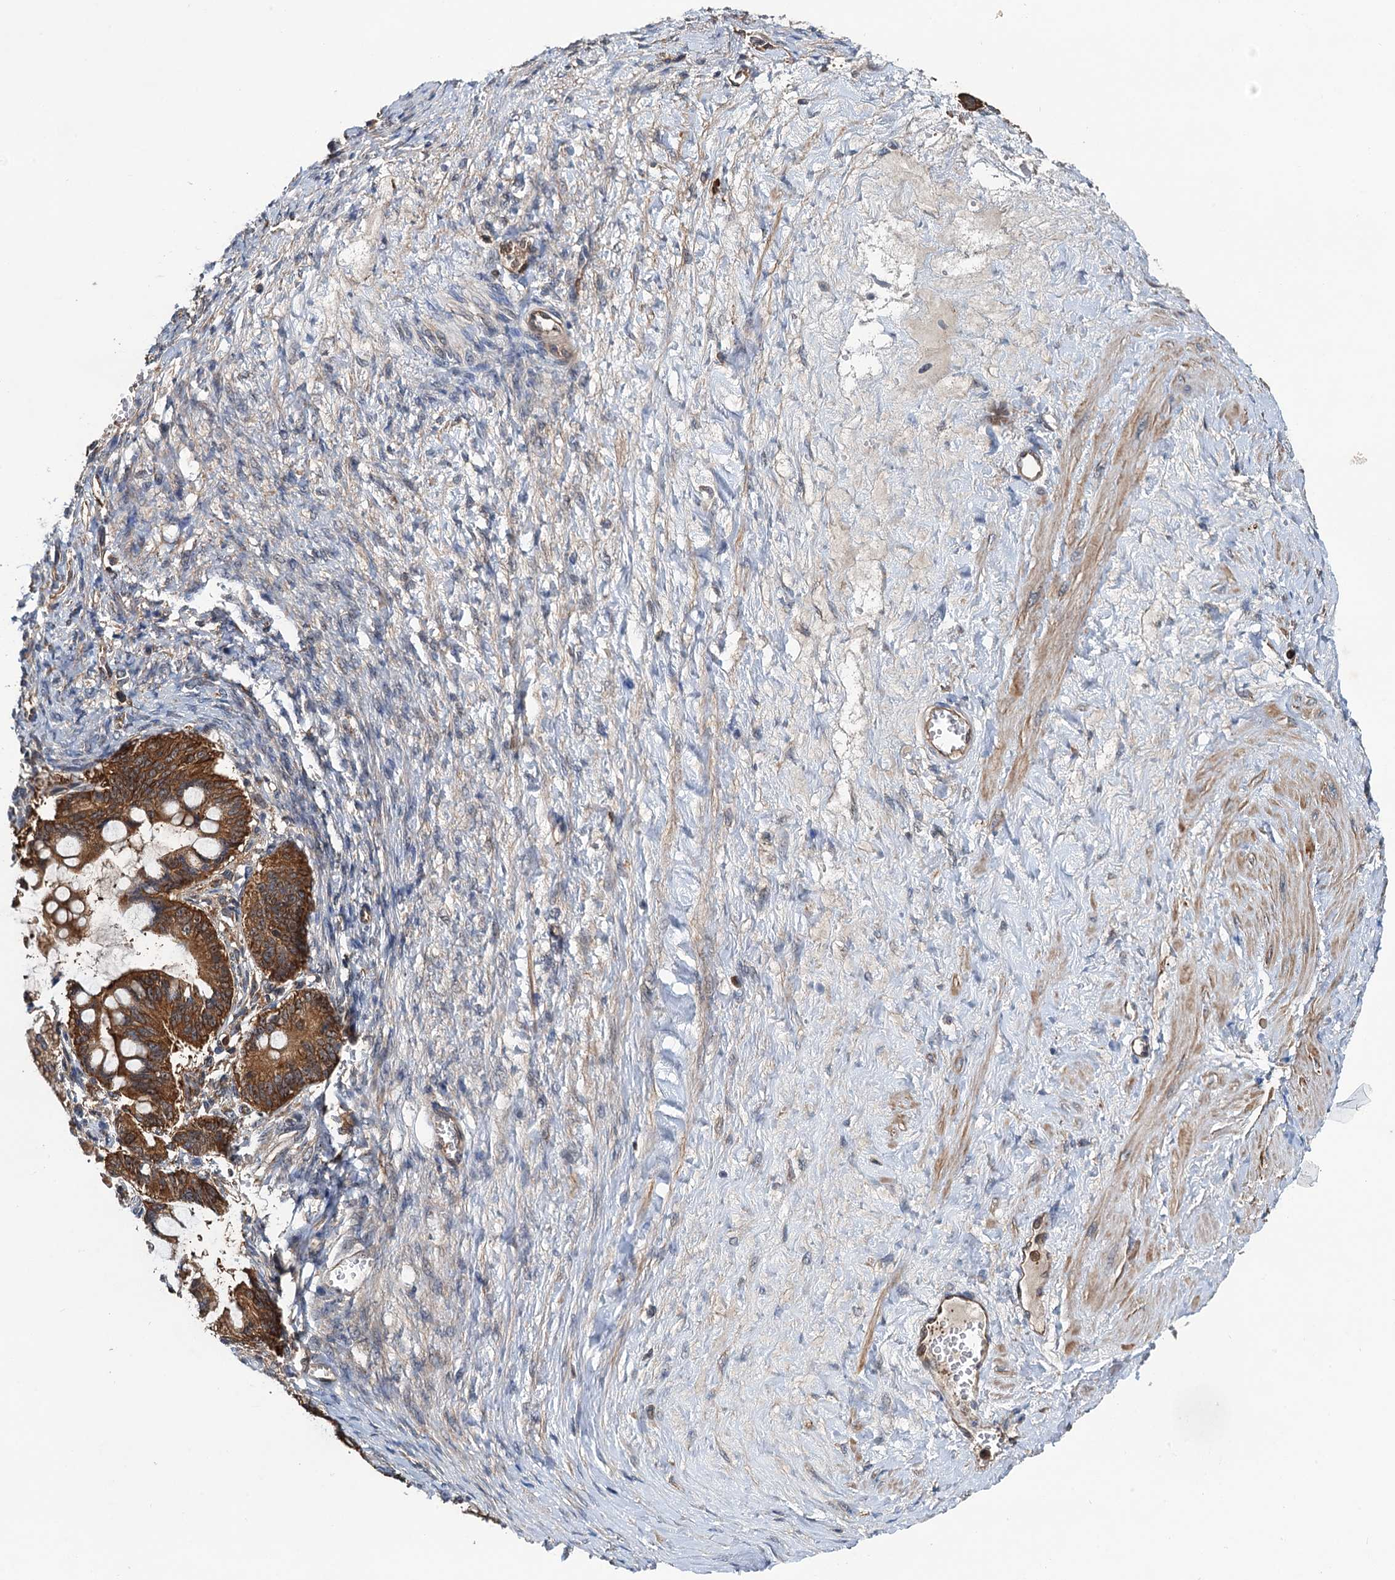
{"staining": {"intensity": "moderate", "quantity": ">75%", "location": "cytoplasmic/membranous"}, "tissue": "ovarian cancer", "cell_type": "Tumor cells", "image_type": "cancer", "snomed": [{"axis": "morphology", "description": "Cystadenocarcinoma, mucinous, NOS"}, {"axis": "topography", "description": "Ovary"}], "caption": "Brown immunohistochemical staining in mucinous cystadenocarcinoma (ovarian) reveals moderate cytoplasmic/membranous positivity in approximately >75% of tumor cells. The protein of interest is stained brown, and the nuclei are stained in blue (DAB (3,3'-diaminobenzidine) IHC with brightfield microscopy, high magnification).", "gene": "USP6NL", "patient": {"sex": "female", "age": 73}}